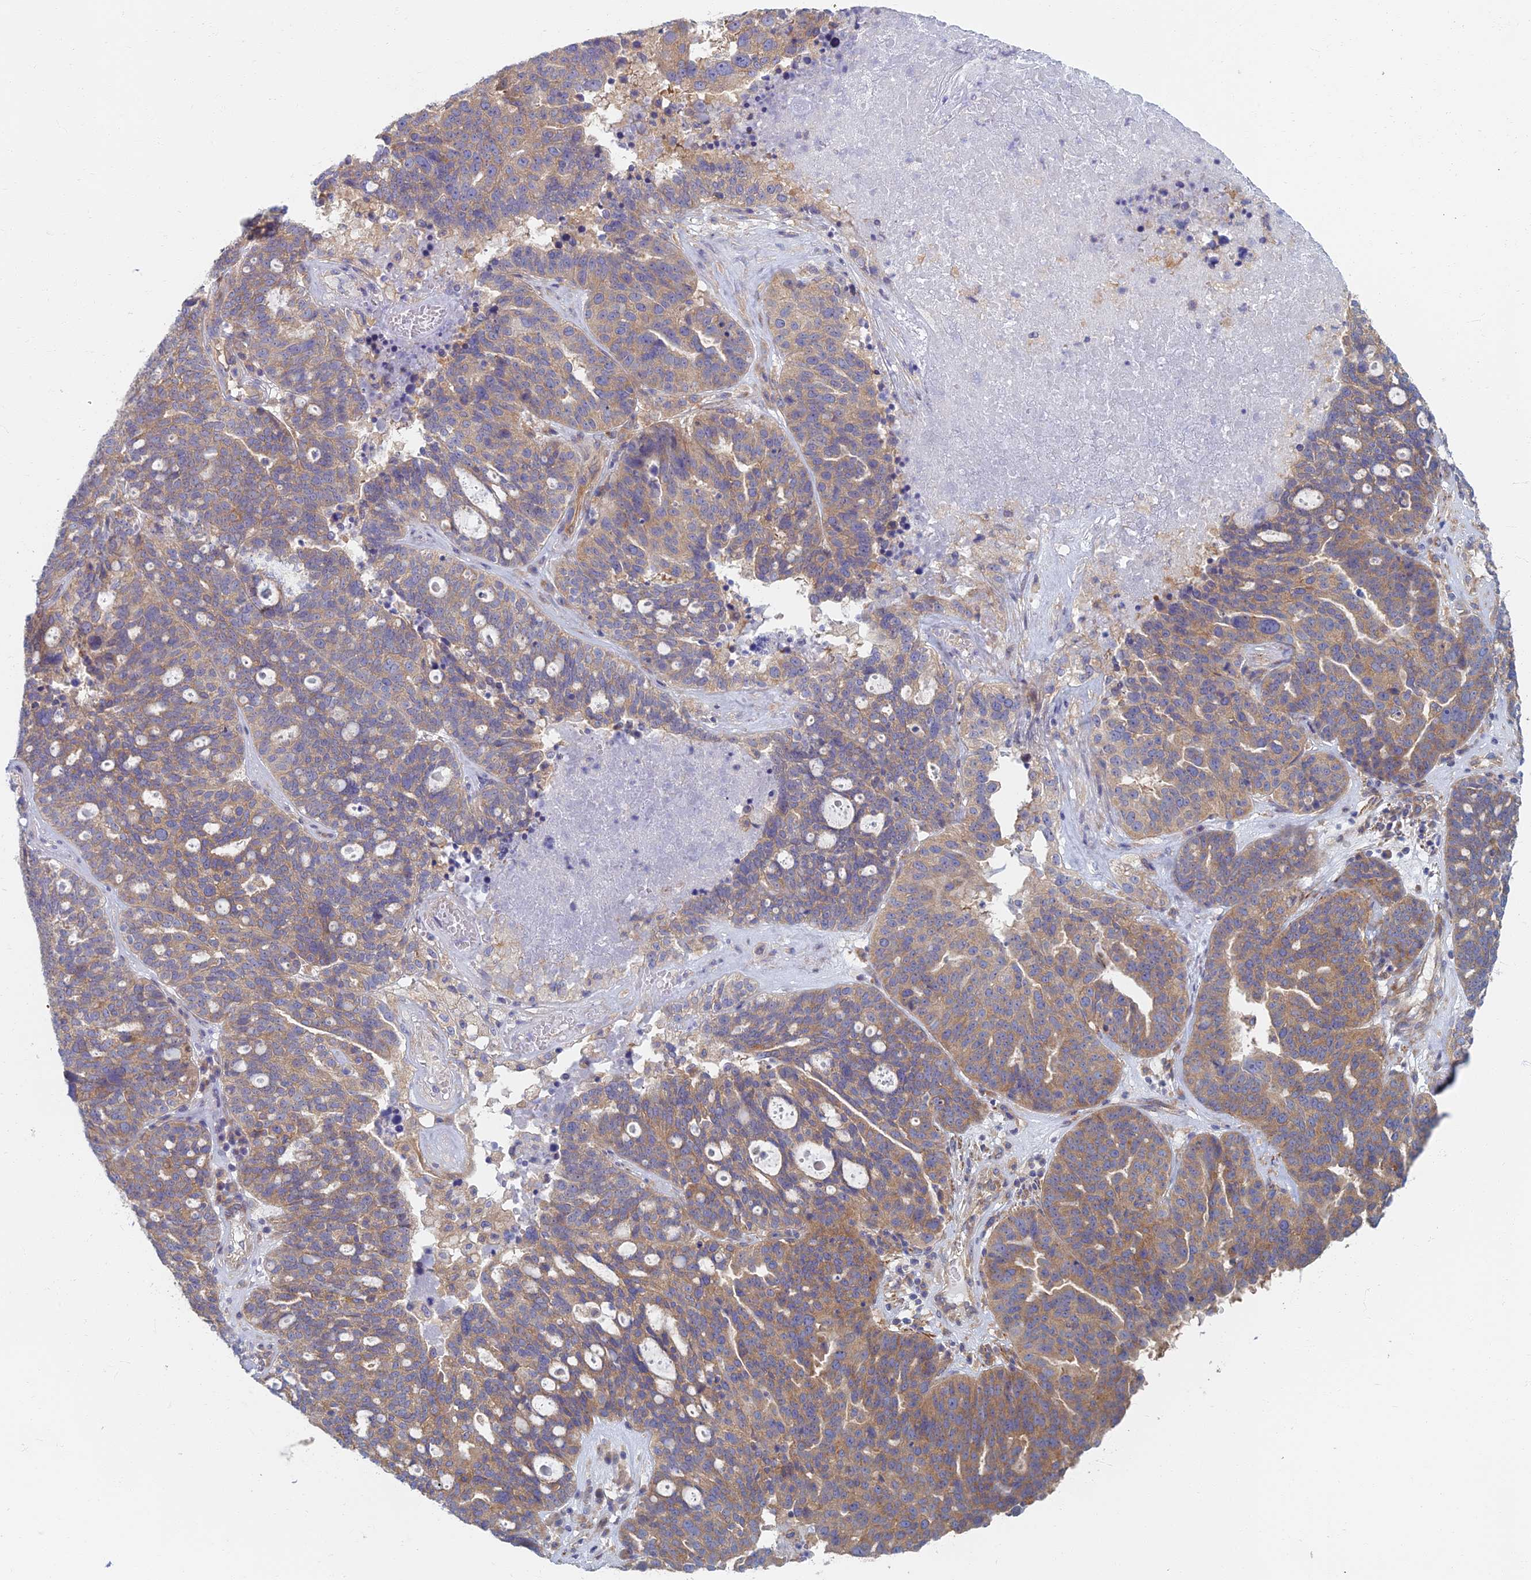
{"staining": {"intensity": "moderate", "quantity": "25%-75%", "location": "cytoplasmic/membranous"}, "tissue": "ovarian cancer", "cell_type": "Tumor cells", "image_type": "cancer", "snomed": [{"axis": "morphology", "description": "Cystadenocarcinoma, serous, NOS"}, {"axis": "topography", "description": "Ovary"}], "caption": "This photomicrograph reveals immunohistochemistry (IHC) staining of human ovarian cancer (serous cystadenocarcinoma), with medium moderate cytoplasmic/membranous expression in about 25%-75% of tumor cells.", "gene": "RBSN", "patient": {"sex": "female", "age": 59}}